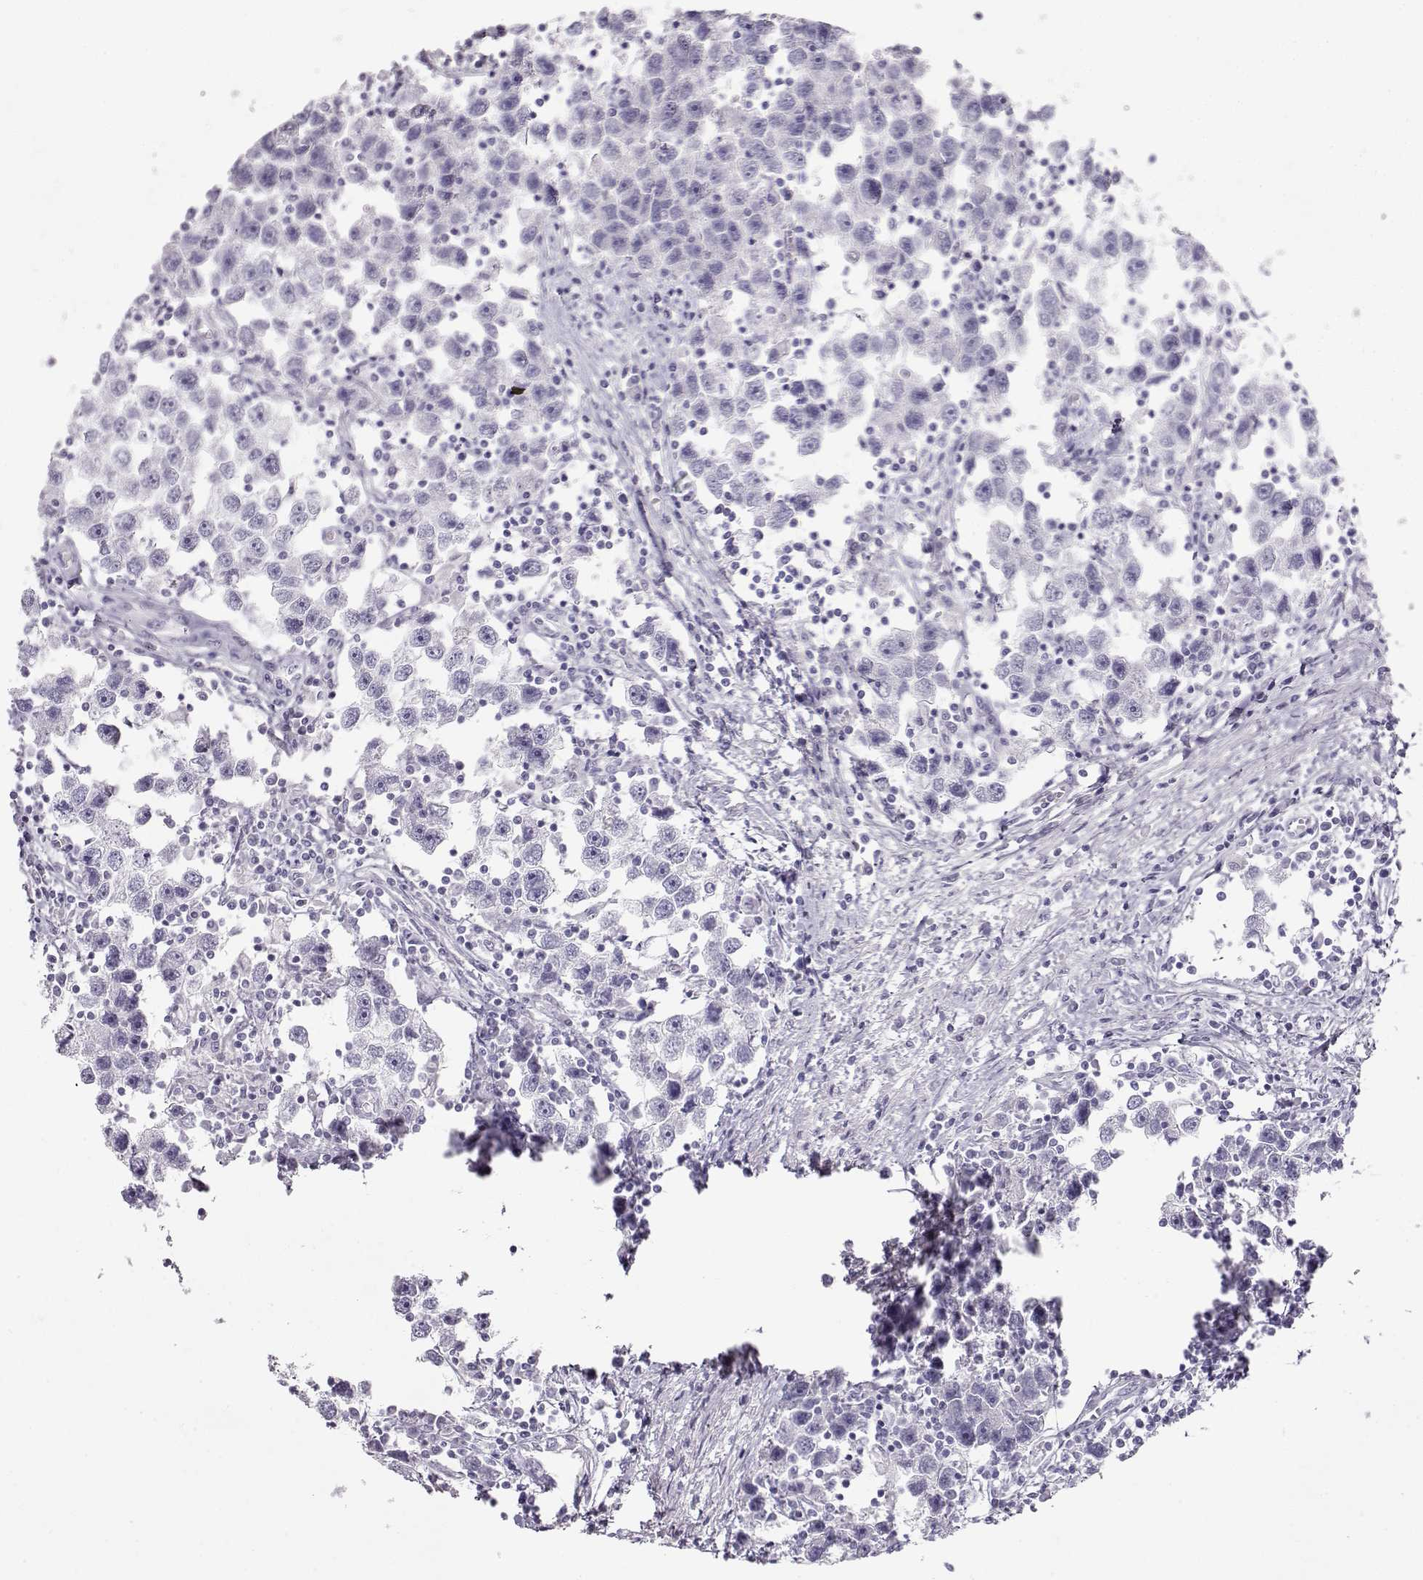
{"staining": {"intensity": "negative", "quantity": "none", "location": "none"}, "tissue": "testis cancer", "cell_type": "Tumor cells", "image_type": "cancer", "snomed": [{"axis": "morphology", "description": "Seminoma, NOS"}, {"axis": "topography", "description": "Testis"}], "caption": "This histopathology image is of testis seminoma stained with IHC to label a protein in brown with the nuclei are counter-stained blue. There is no staining in tumor cells. (DAB immunohistochemistry (IHC) visualized using brightfield microscopy, high magnification).", "gene": "ACTN2", "patient": {"sex": "male", "age": 30}}